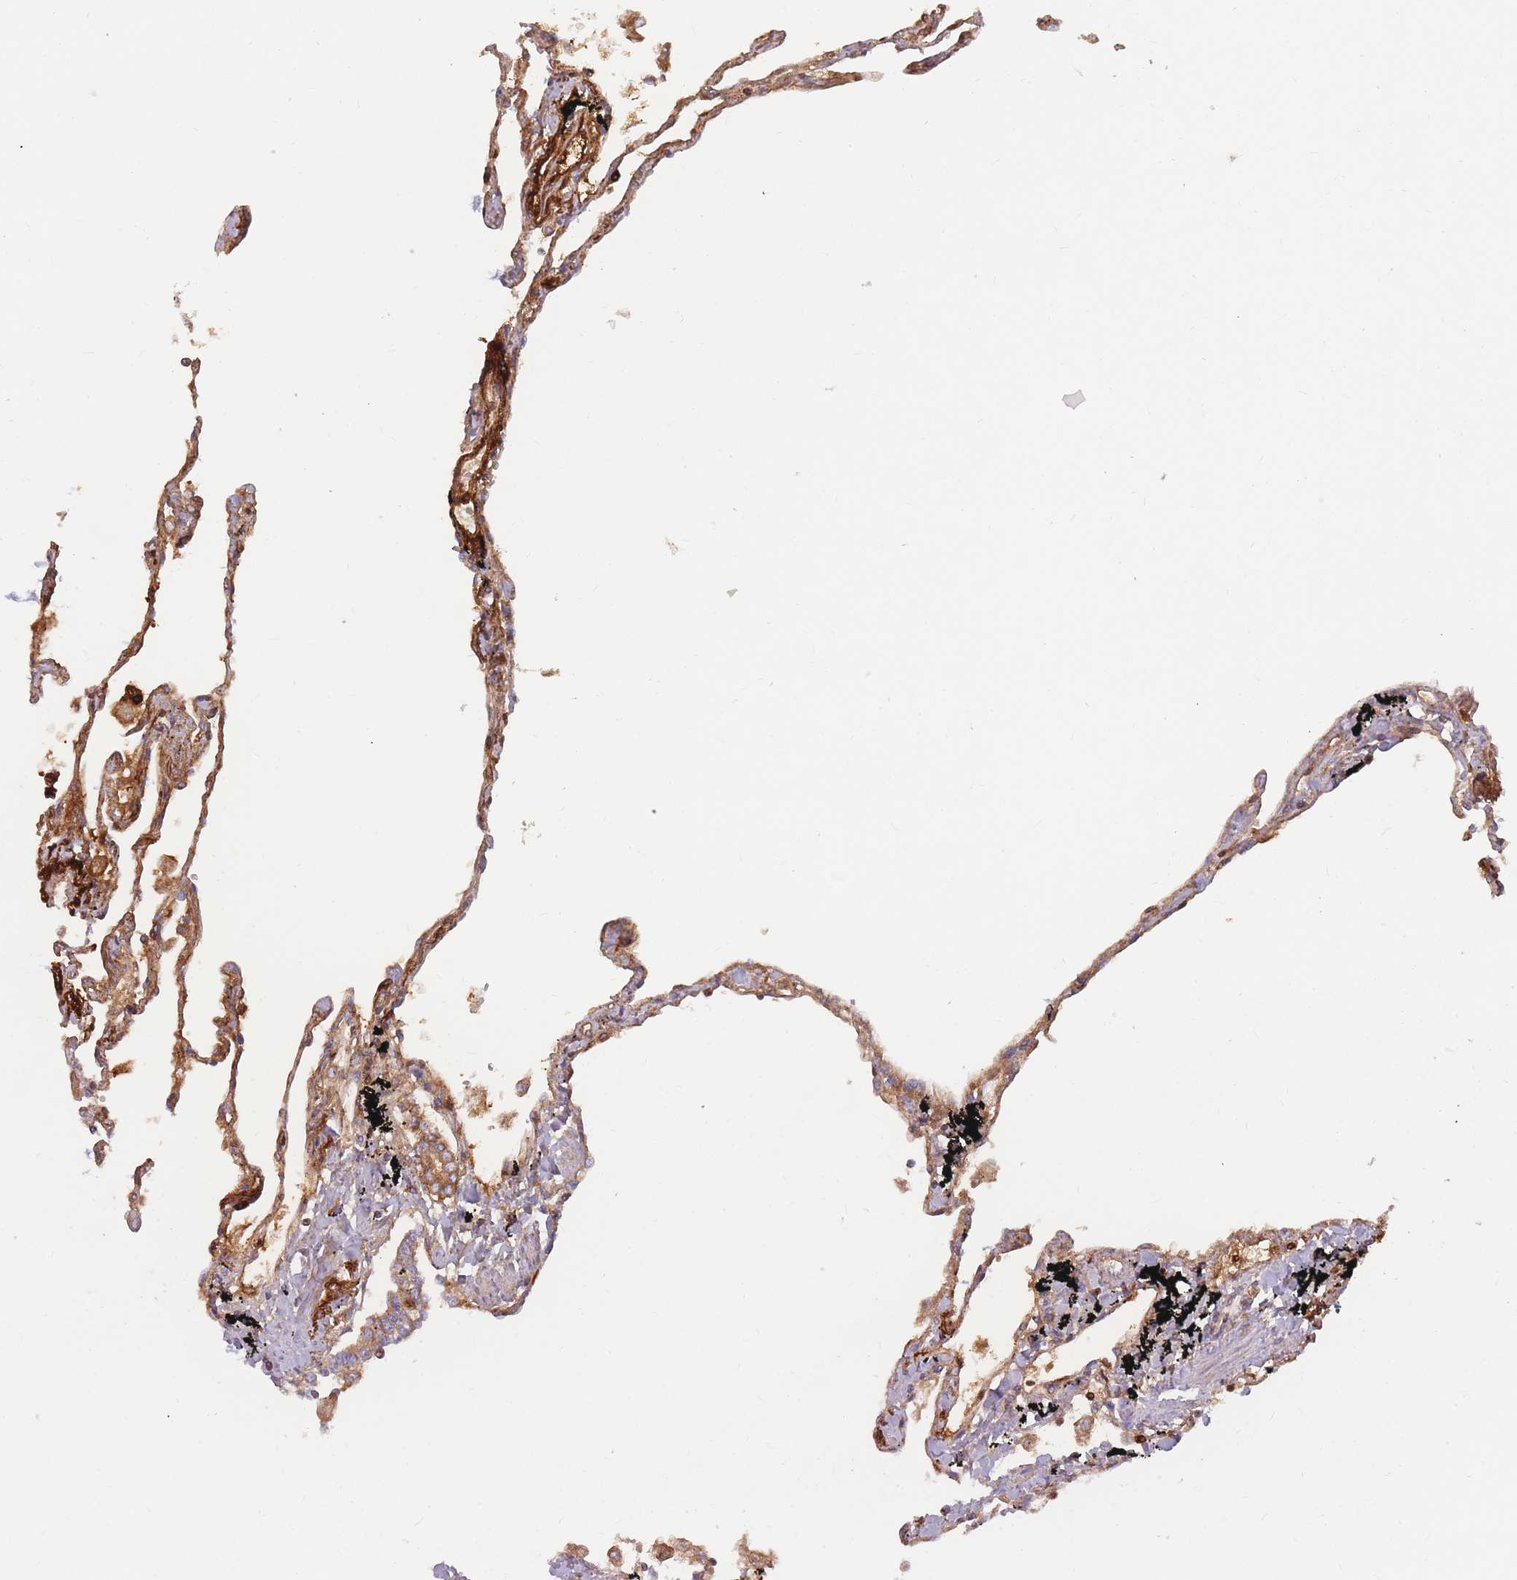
{"staining": {"intensity": "negative", "quantity": "none", "location": "none"}, "tissue": "lung", "cell_type": "Alveolar cells", "image_type": "normal", "snomed": [{"axis": "morphology", "description": "Normal tissue, NOS"}, {"axis": "topography", "description": "Lung"}], "caption": "Immunohistochemical staining of normal human lung demonstrates no significant staining in alveolar cells. Nuclei are stained in blue.", "gene": "PRG4", "patient": {"sex": "female", "age": 67}}